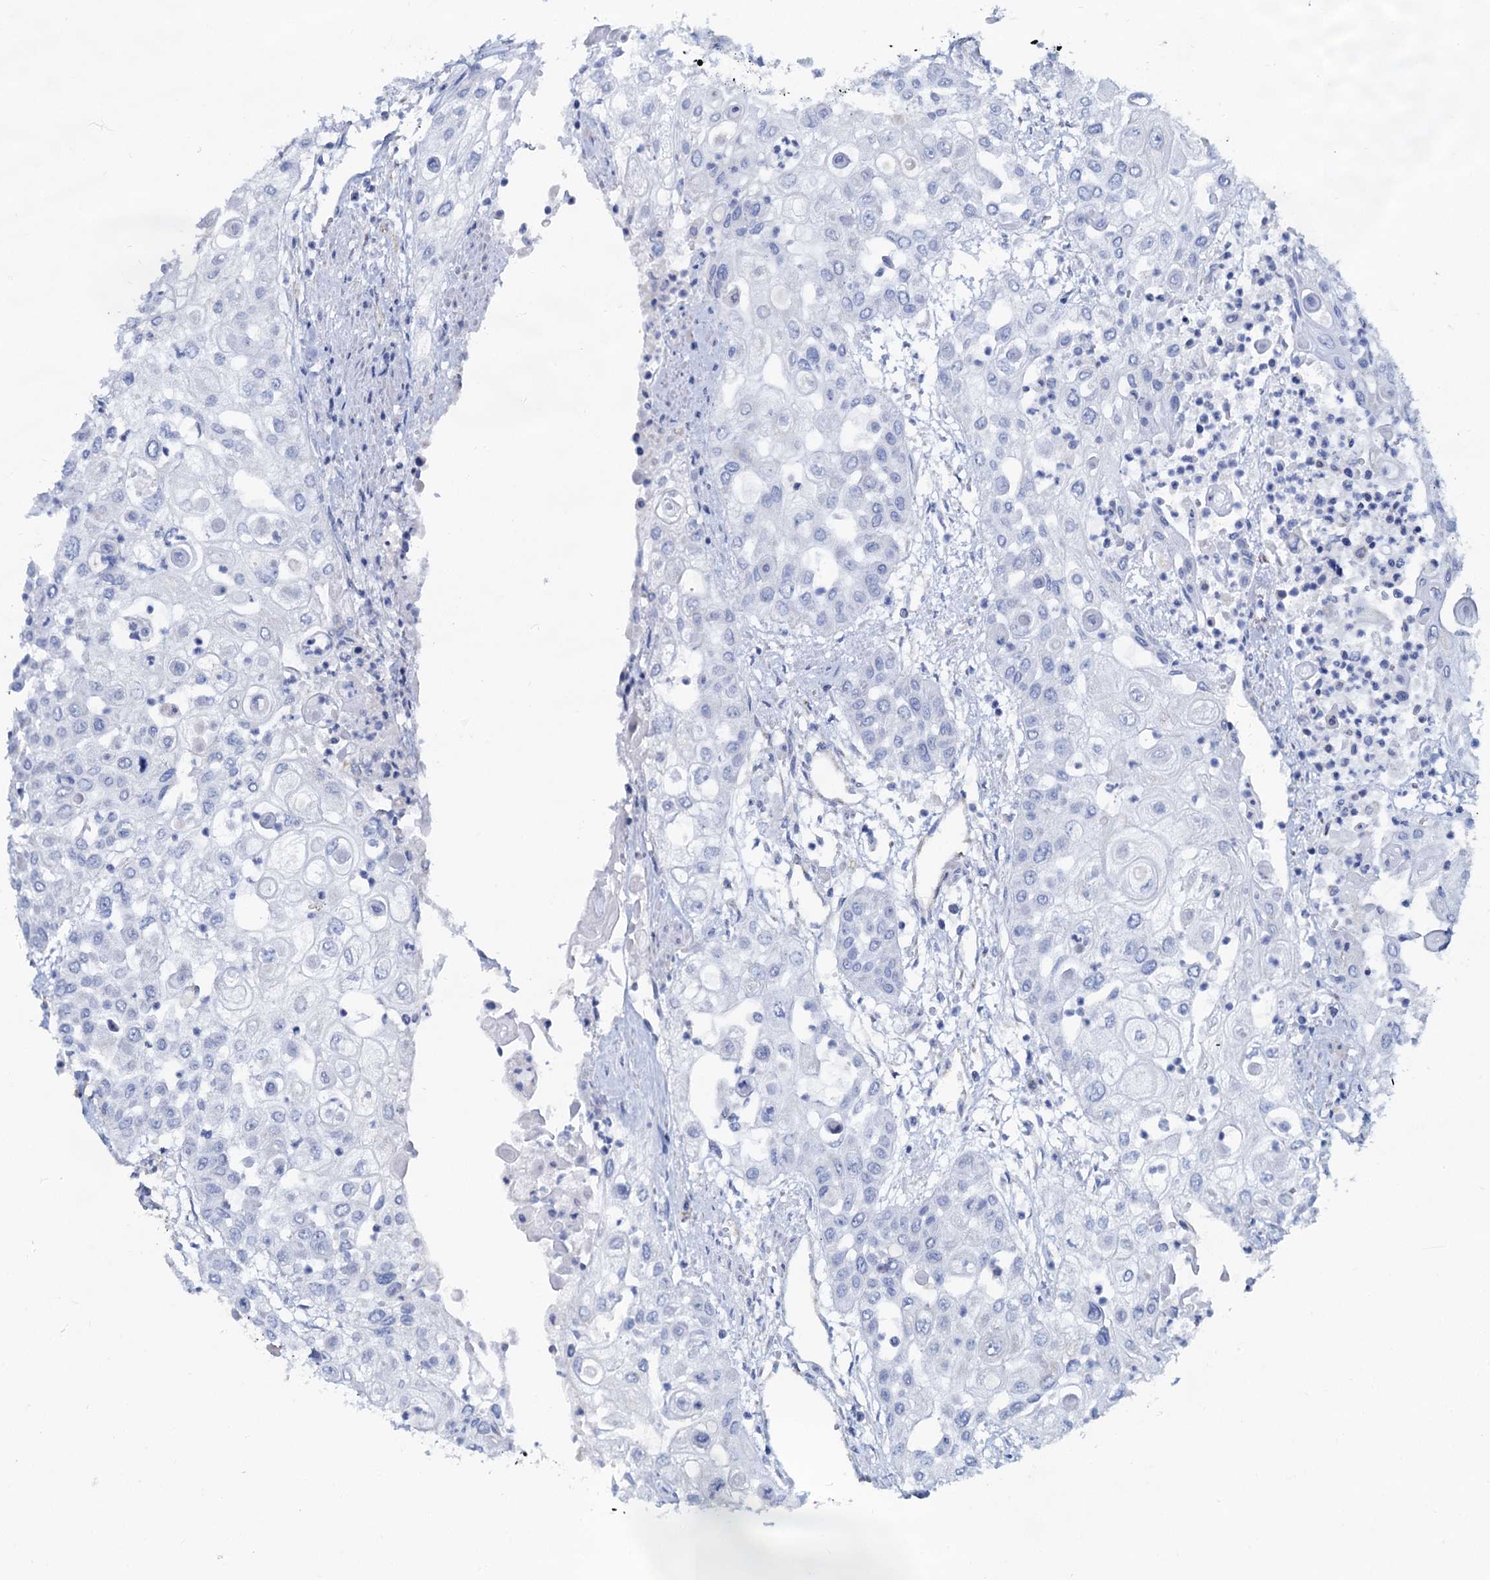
{"staining": {"intensity": "negative", "quantity": "none", "location": "none"}, "tissue": "urothelial cancer", "cell_type": "Tumor cells", "image_type": "cancer", "snomed": [{"axis": "morphology", "description": "Urothelial carcinoma, High grade"}, {"axis": "topography", "description": "Urinary bladder"}], "caption": "Immunohistochemical staining of urothelial cancer exhibits no significant expression in tumor cells.", "gene": "SLC1A3", "patient": {"sex": "female", "age": 79}}